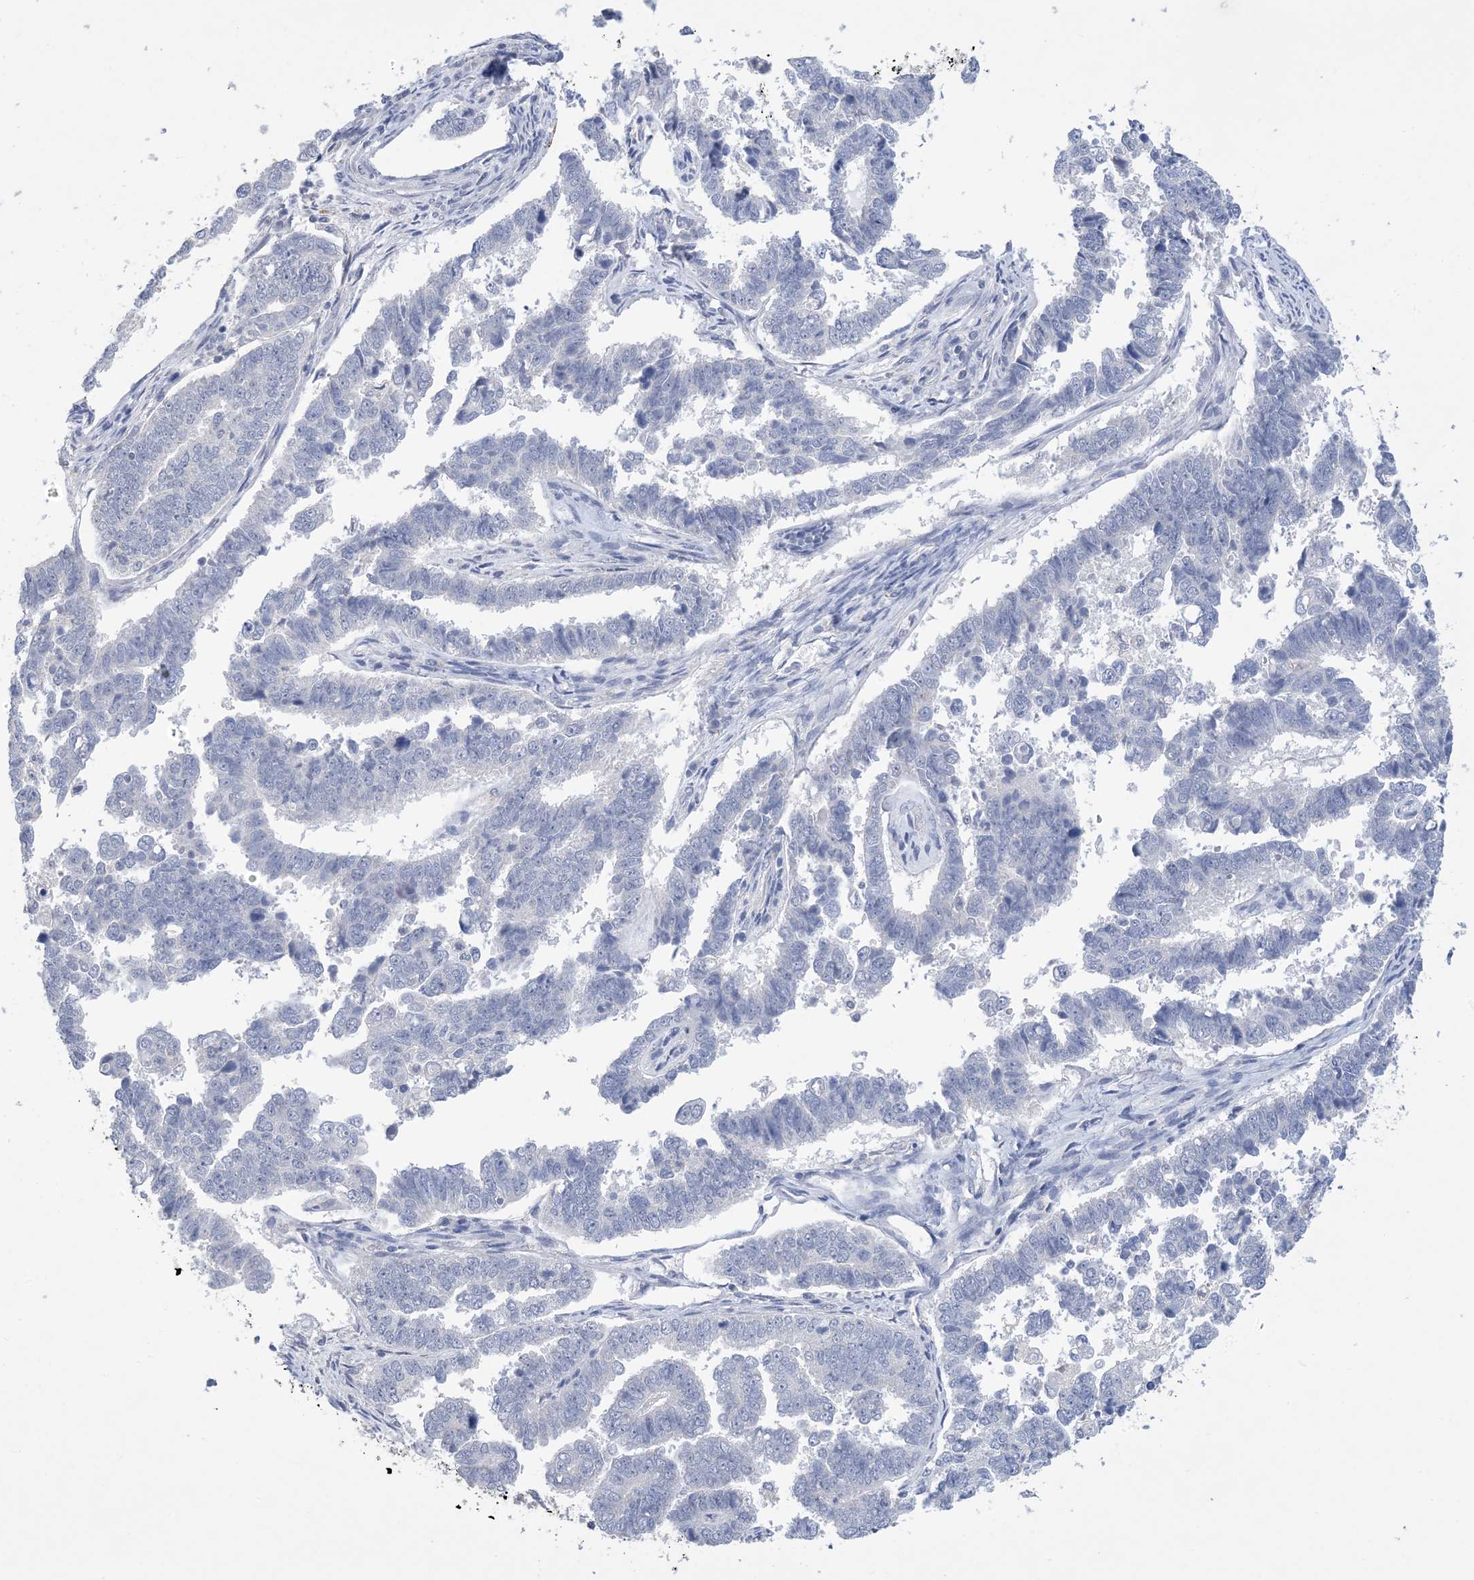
{"staining": {"intensity": "negative", "quantity": "none", "location": "none"}, "tissue": "endometrial cancer", "cell_type": "Tumor cells", "image_type": "cancer", "snomed": [{"axis": "morphology", "description": "Adenocarcinoma, NOS"}, {"axis": "topography", "description": "Endometrium"}], "caption": "Immunohistochemistry of adenocarcinoma (endometrial) exhibits no staining in tumor cells.", "gene": "DSC3", "patient": {"sex": "female", "age": 75}}